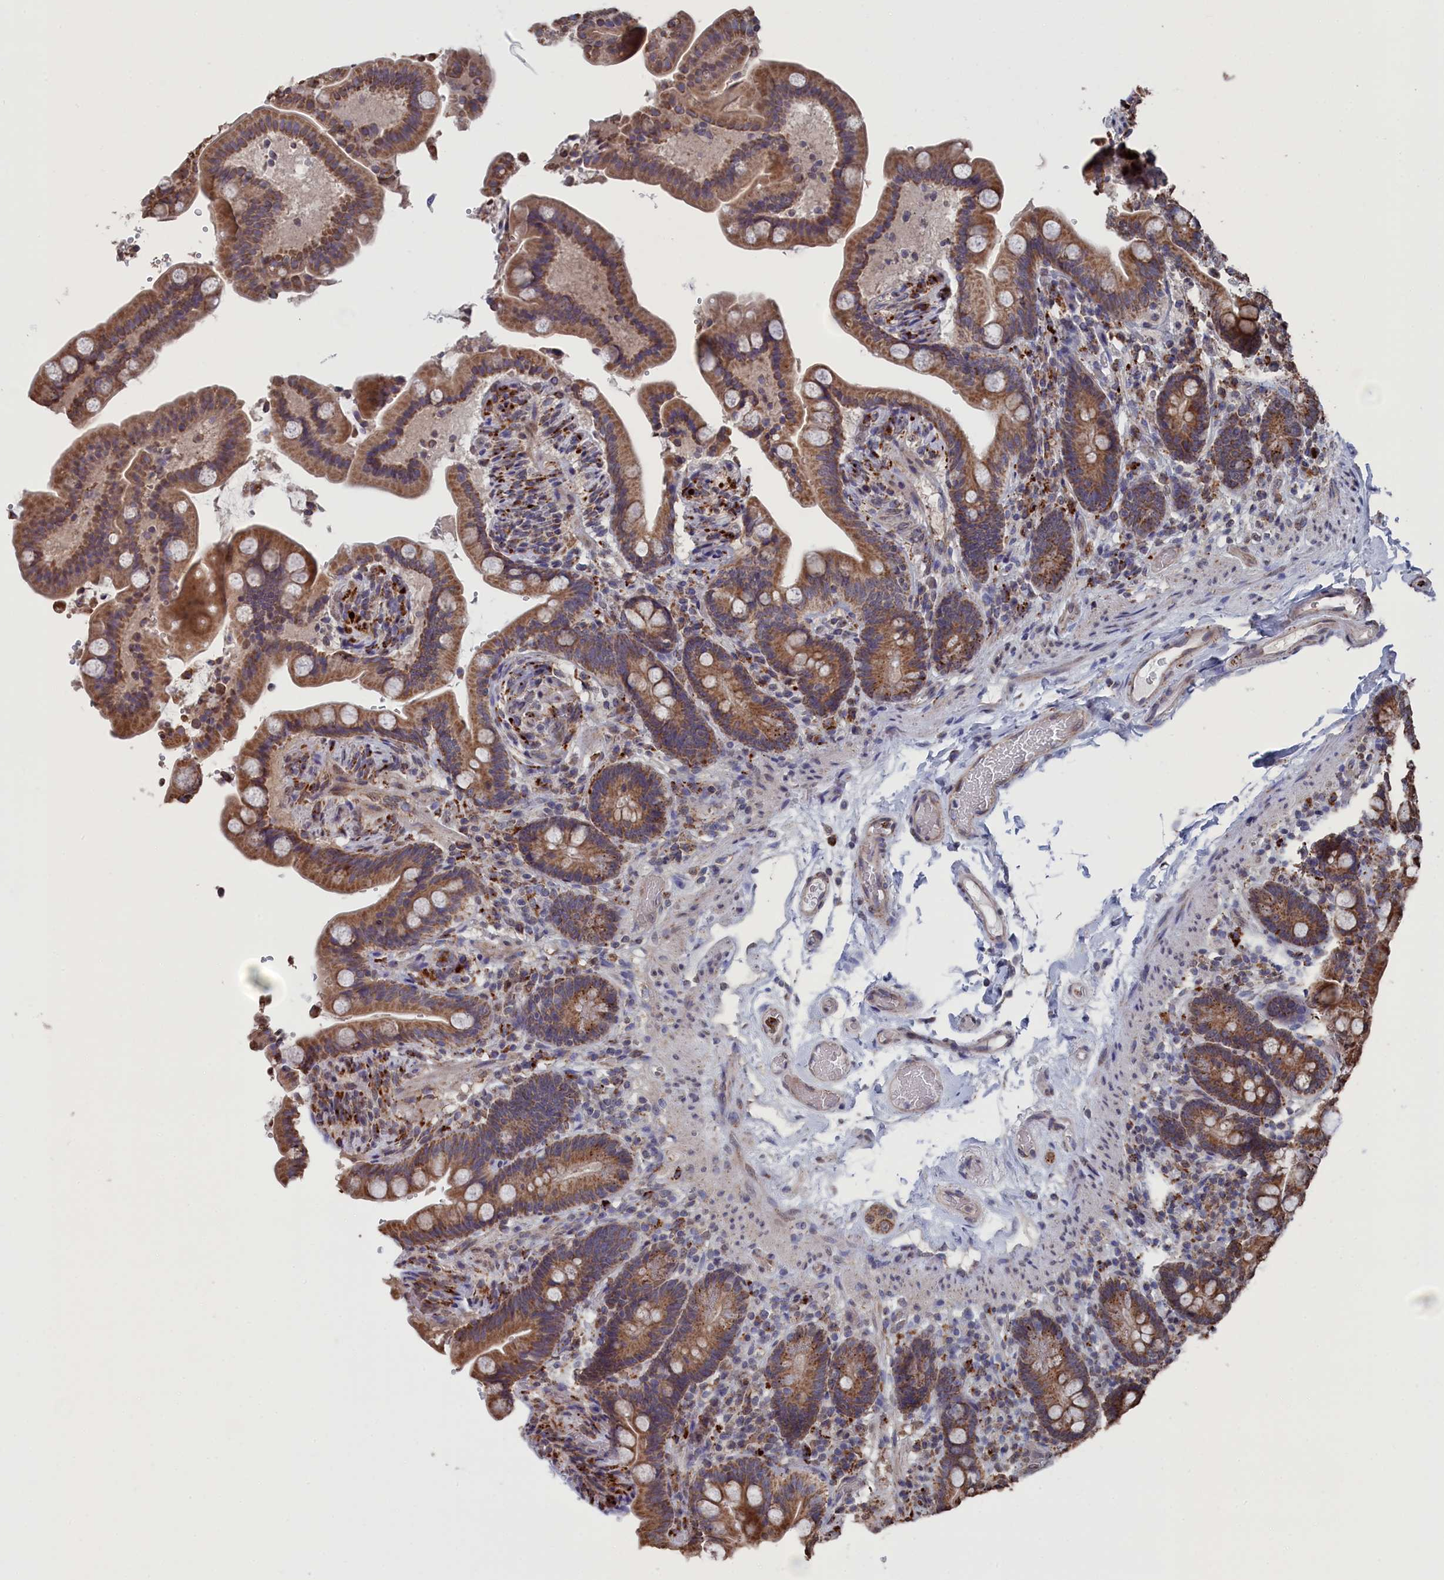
{"staining": {"intensity": "weak", "quantity": ">75%", "location": "cytoplasmic/membranous"}, "tissue": "colon", "cell_type": "Endothelial cells", "image_type": "normal", "snomed": [{"axis": "morphology", "description": "Normal tissue, NOS"}, {"axis": "topography", "description": "Smooth muscle"}, {"axis": "topography", "description": "Colon"}], "caption": "Brown immunohistochemical staining in unremarkable colon demonstrates weak cytoplasmic/membranous expression in approximately >75% of endothelial cells. (Stains: DAB (3,3'-diaminobenzidine) in brown, nuclei in blue, Microscopy: brightfield microscopy at high magnification).", "gene": "SMG9", "patient": {"sex": "male", "age": 73}}